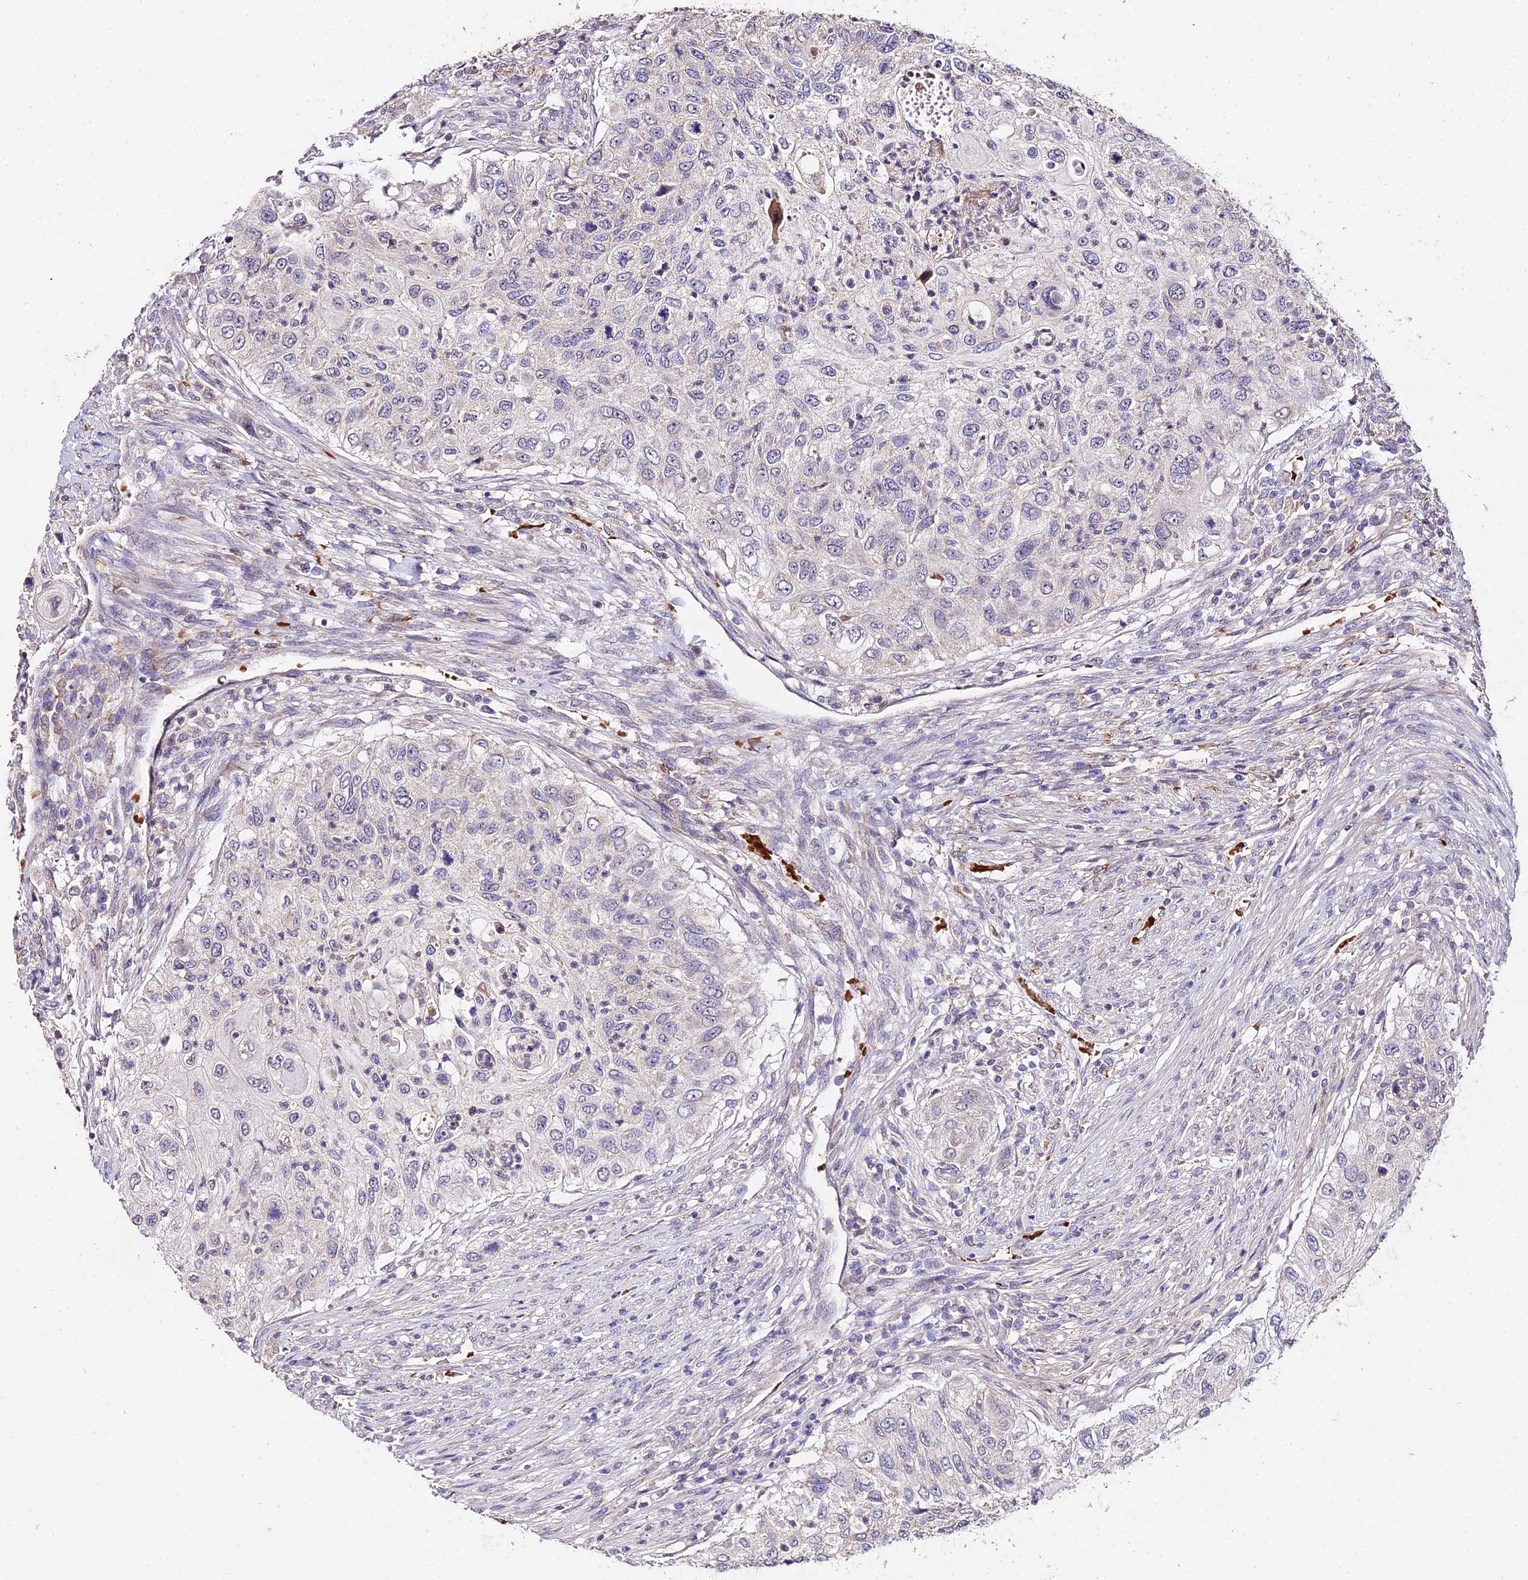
{"staining": {"intensity": "negative", "quantity": "none", "location": "none"}, "tissue": "urothelial cancer", "cell_type": "Tumor cells", "image_type": "cancer", "snomed": [{"axis": "morphology", "description": "Urothelial carcinoma, High grade"}, {"axis": "topography", "description": "Urinary bladder"}], "caption": "High-grade urothelial carcinoma stained for a protein using immunohistochemistry (IHC) displays no staining tumor cells.", "gene": "WDR5B", "patient": {"sex": "female", "age": 60}}